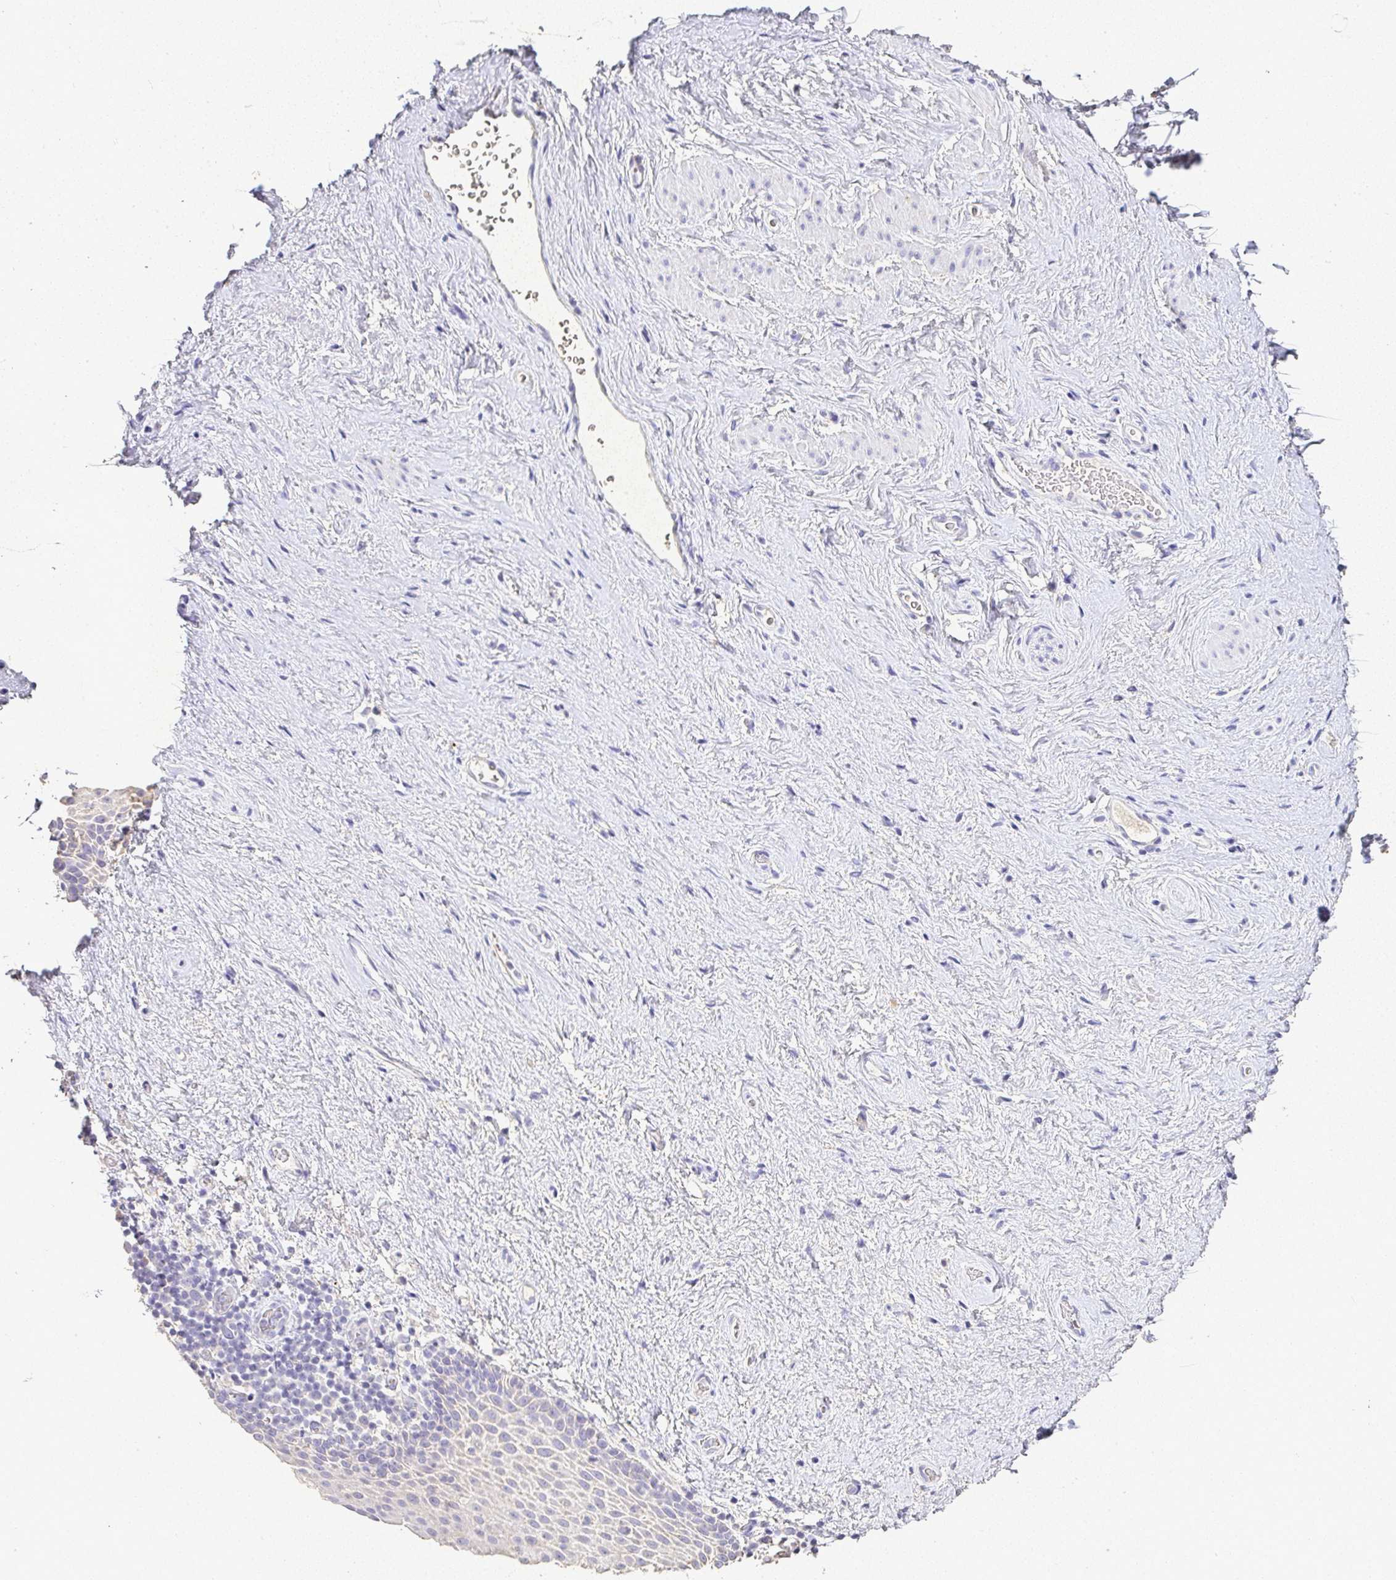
{"staining": {"intensity": "negative", "quantity": "none", "location": "none"}, "tissue": "vagina", "cell_type": "Squamous epithelial cells", "image_type": "normal", "snomed": [{"axis": "morphology", "description": "Normal tissue, NOS"}, {"axis": "topography", "description": "Vagina"}], "caption": "Immunohistochemistry of benign human vagina demonstrates no positivity in squamous epithelial cells. Nuclei are stained in blue.", "gene": "RPS2", "patient": {"sex": "female", "age": 61}}